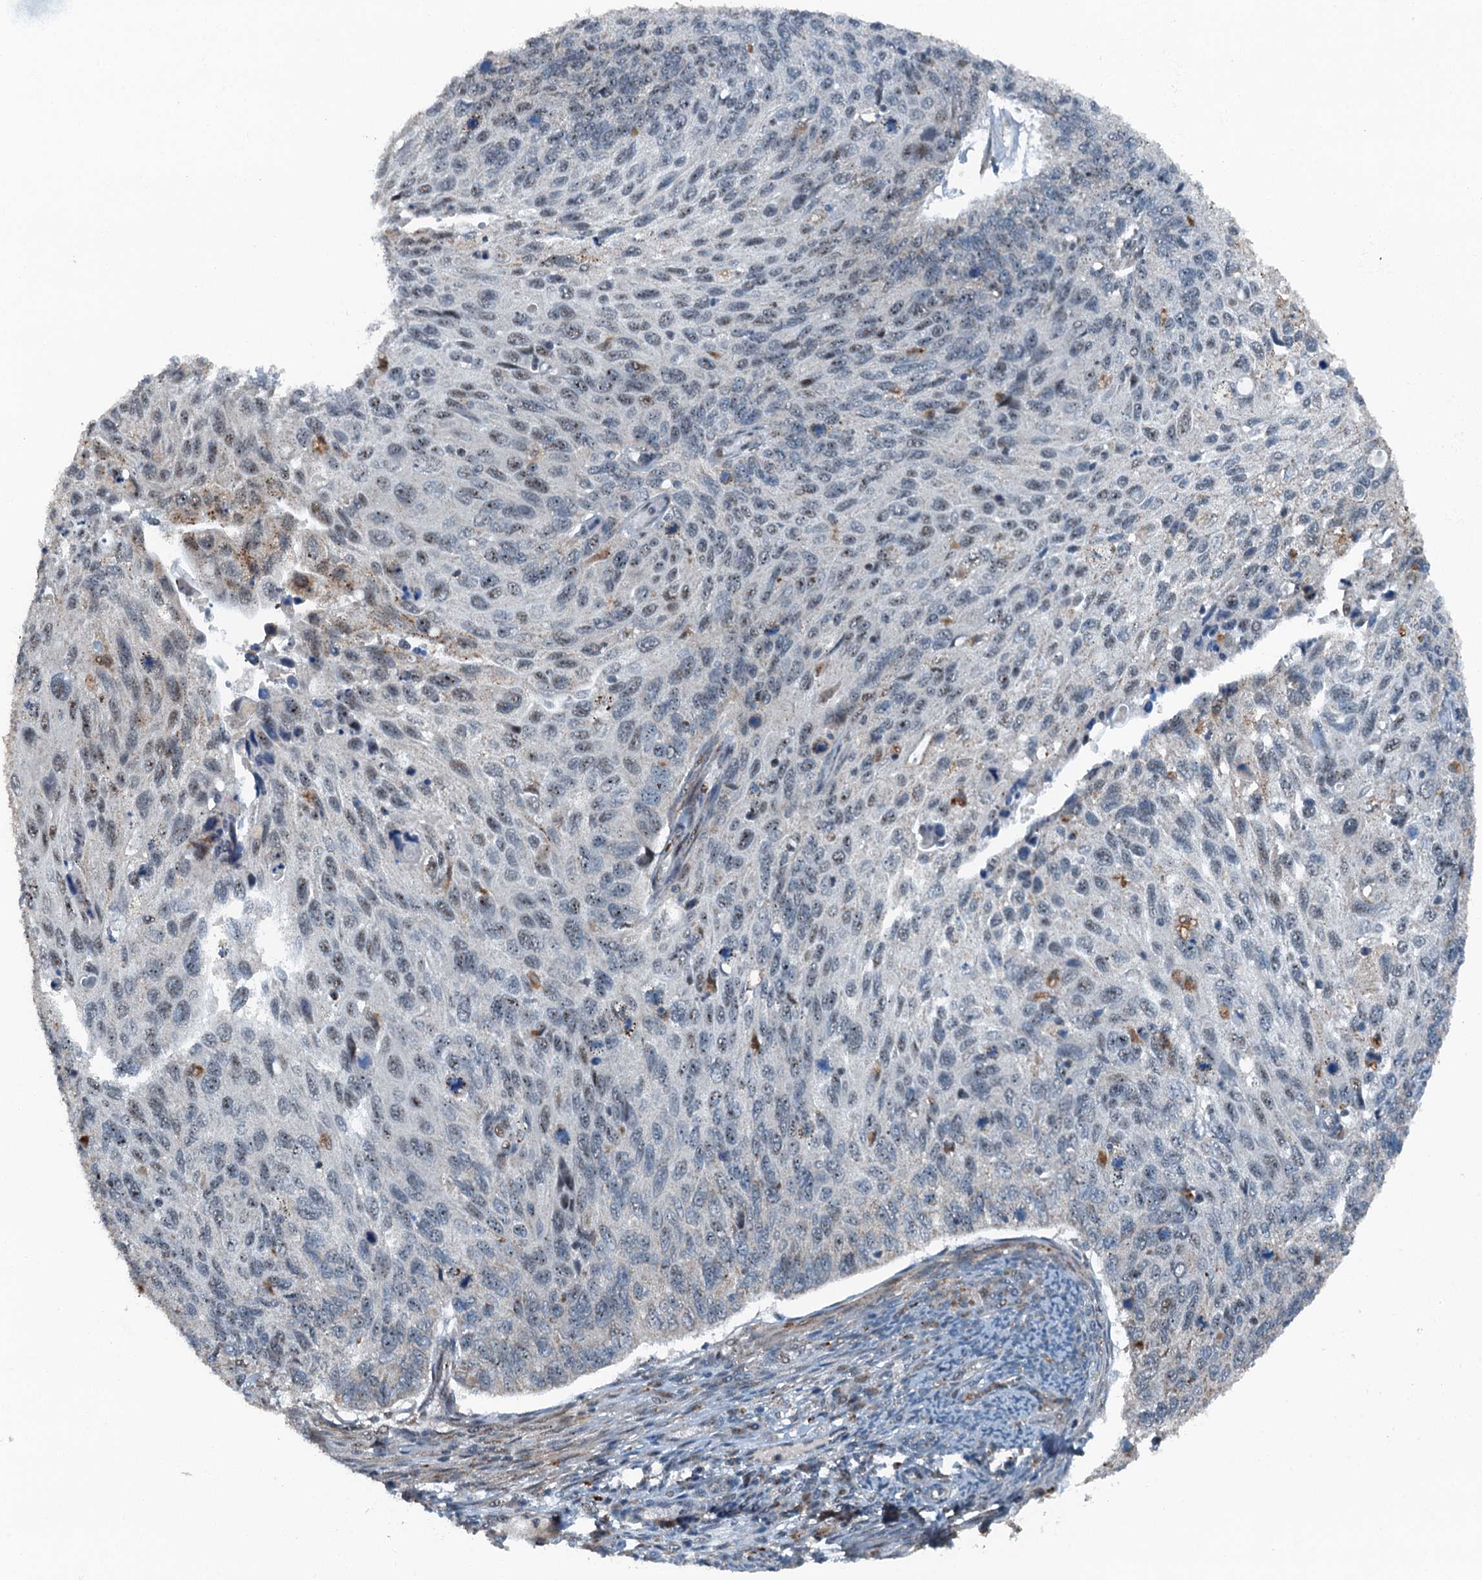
{"staining": {"intensity": "negative", "quantity": "none", "location": "none"}, "tissue": "cervical cancer", "cell_type": "Tumor cells", "image_type": "cancer", "snomed": [{"axis": "morphology", "description": "Squamous cell carcinoma, NOS"}, {"axis": "topography", "description": "Cervix"}], "caption": "High magnification brightfield microscopy of cervical cancer stained with DAB (brown) and counterstained with hematoxylin (blue): tumor cells show no significant positivity.", "gene": "BMERB1", "patient": {"sex": "female", "age": 70}}